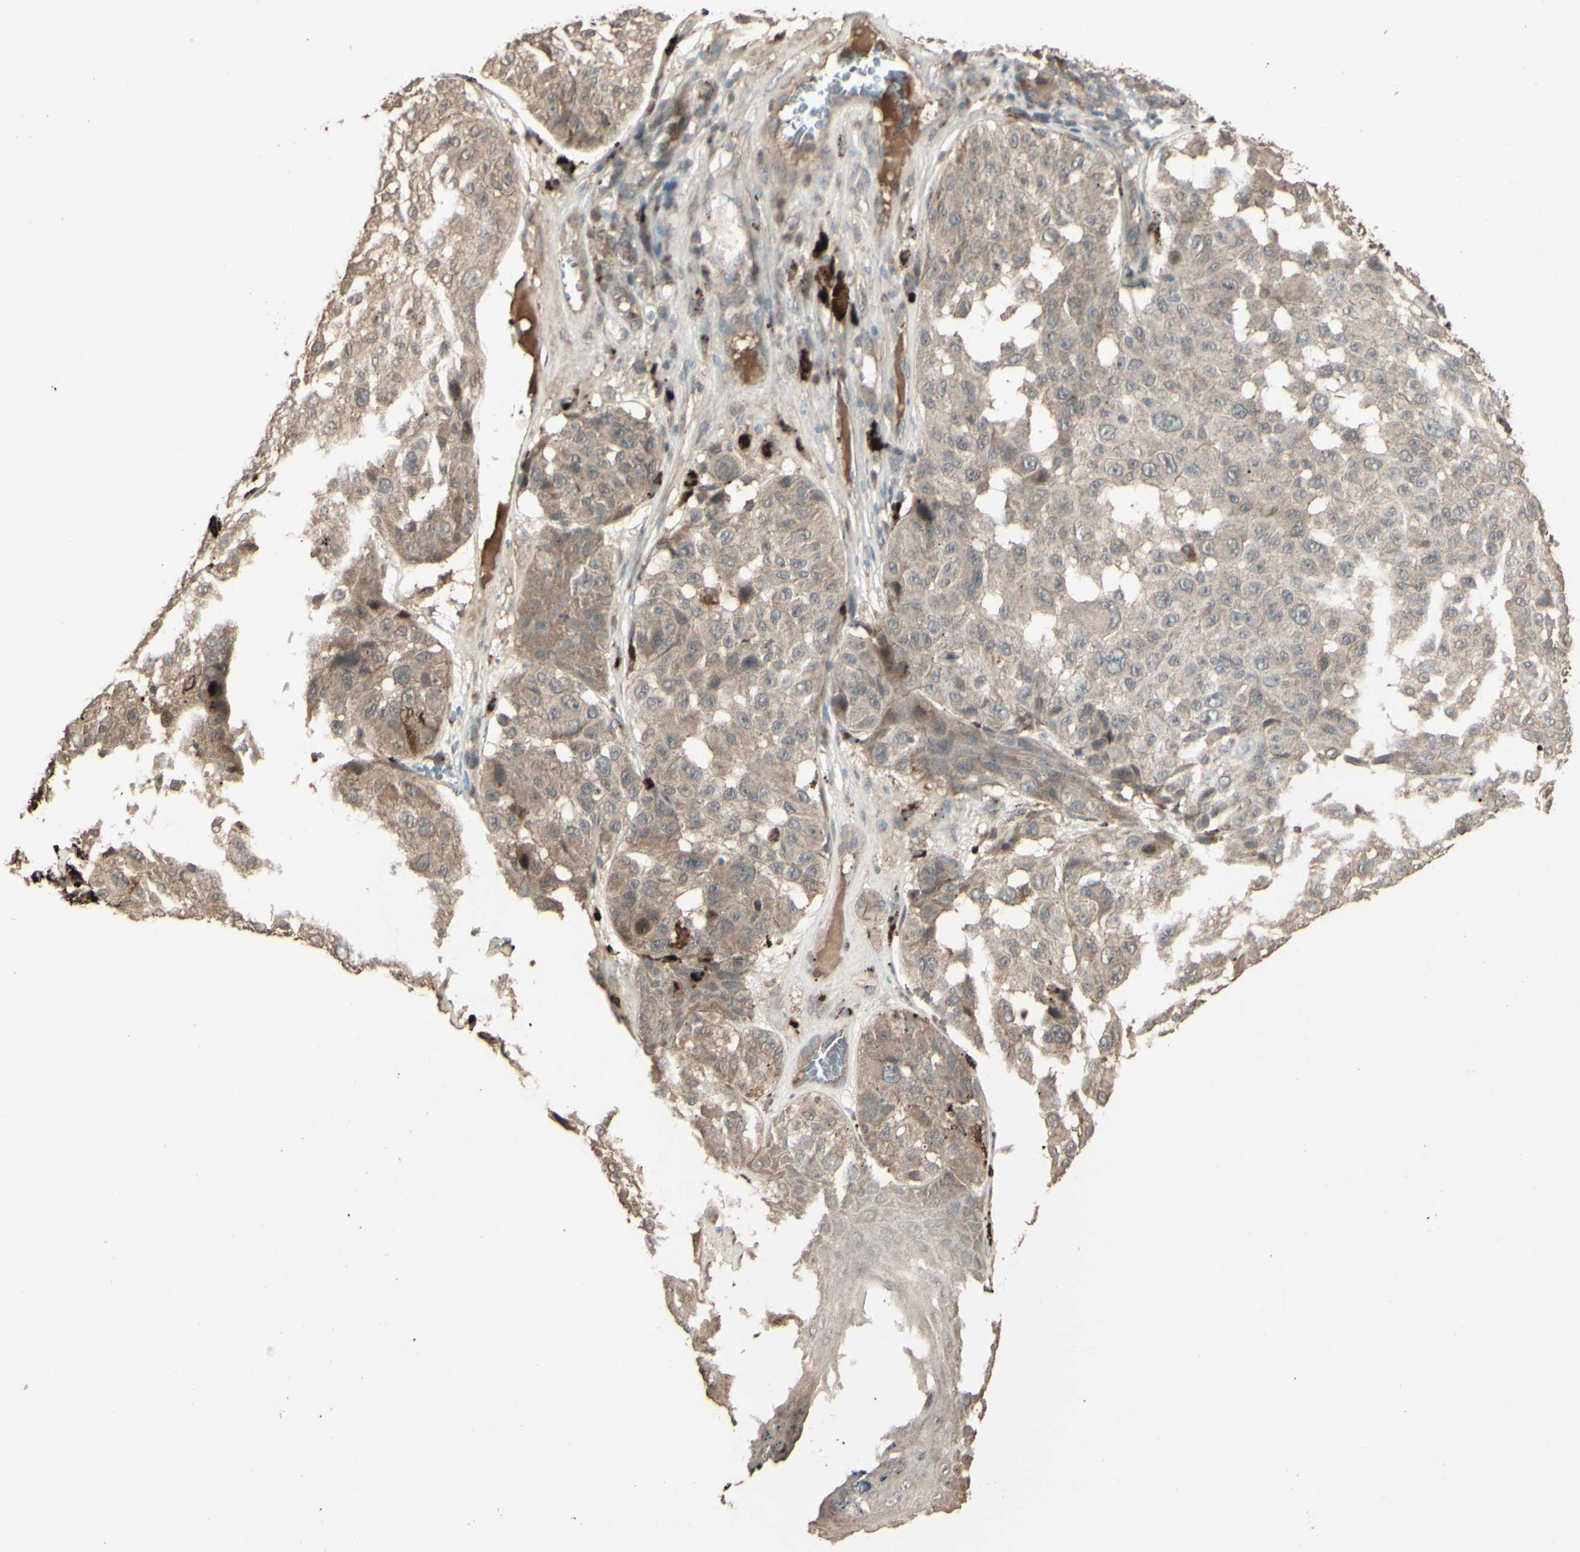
{"staining": {"intensity": "weak", "quantity": ">75%", "location": "cytoplasmic/membranous"}, "tissue": "melanoma", "cell_type": "Tumor cells", "image_type": "cancer", "snomed": [{"axis": "morphology", "description": "Malignant melanoma, NOS"}, {"axis": "topography", "description": "Skin"}], "caption": "Protein staining of melanoma tissue reveals weak cytoplasmic/membranous positivity in about >75% of tumor cells.", "gene": "GNAS", "patient": {"sex": "female", "age": 46}}